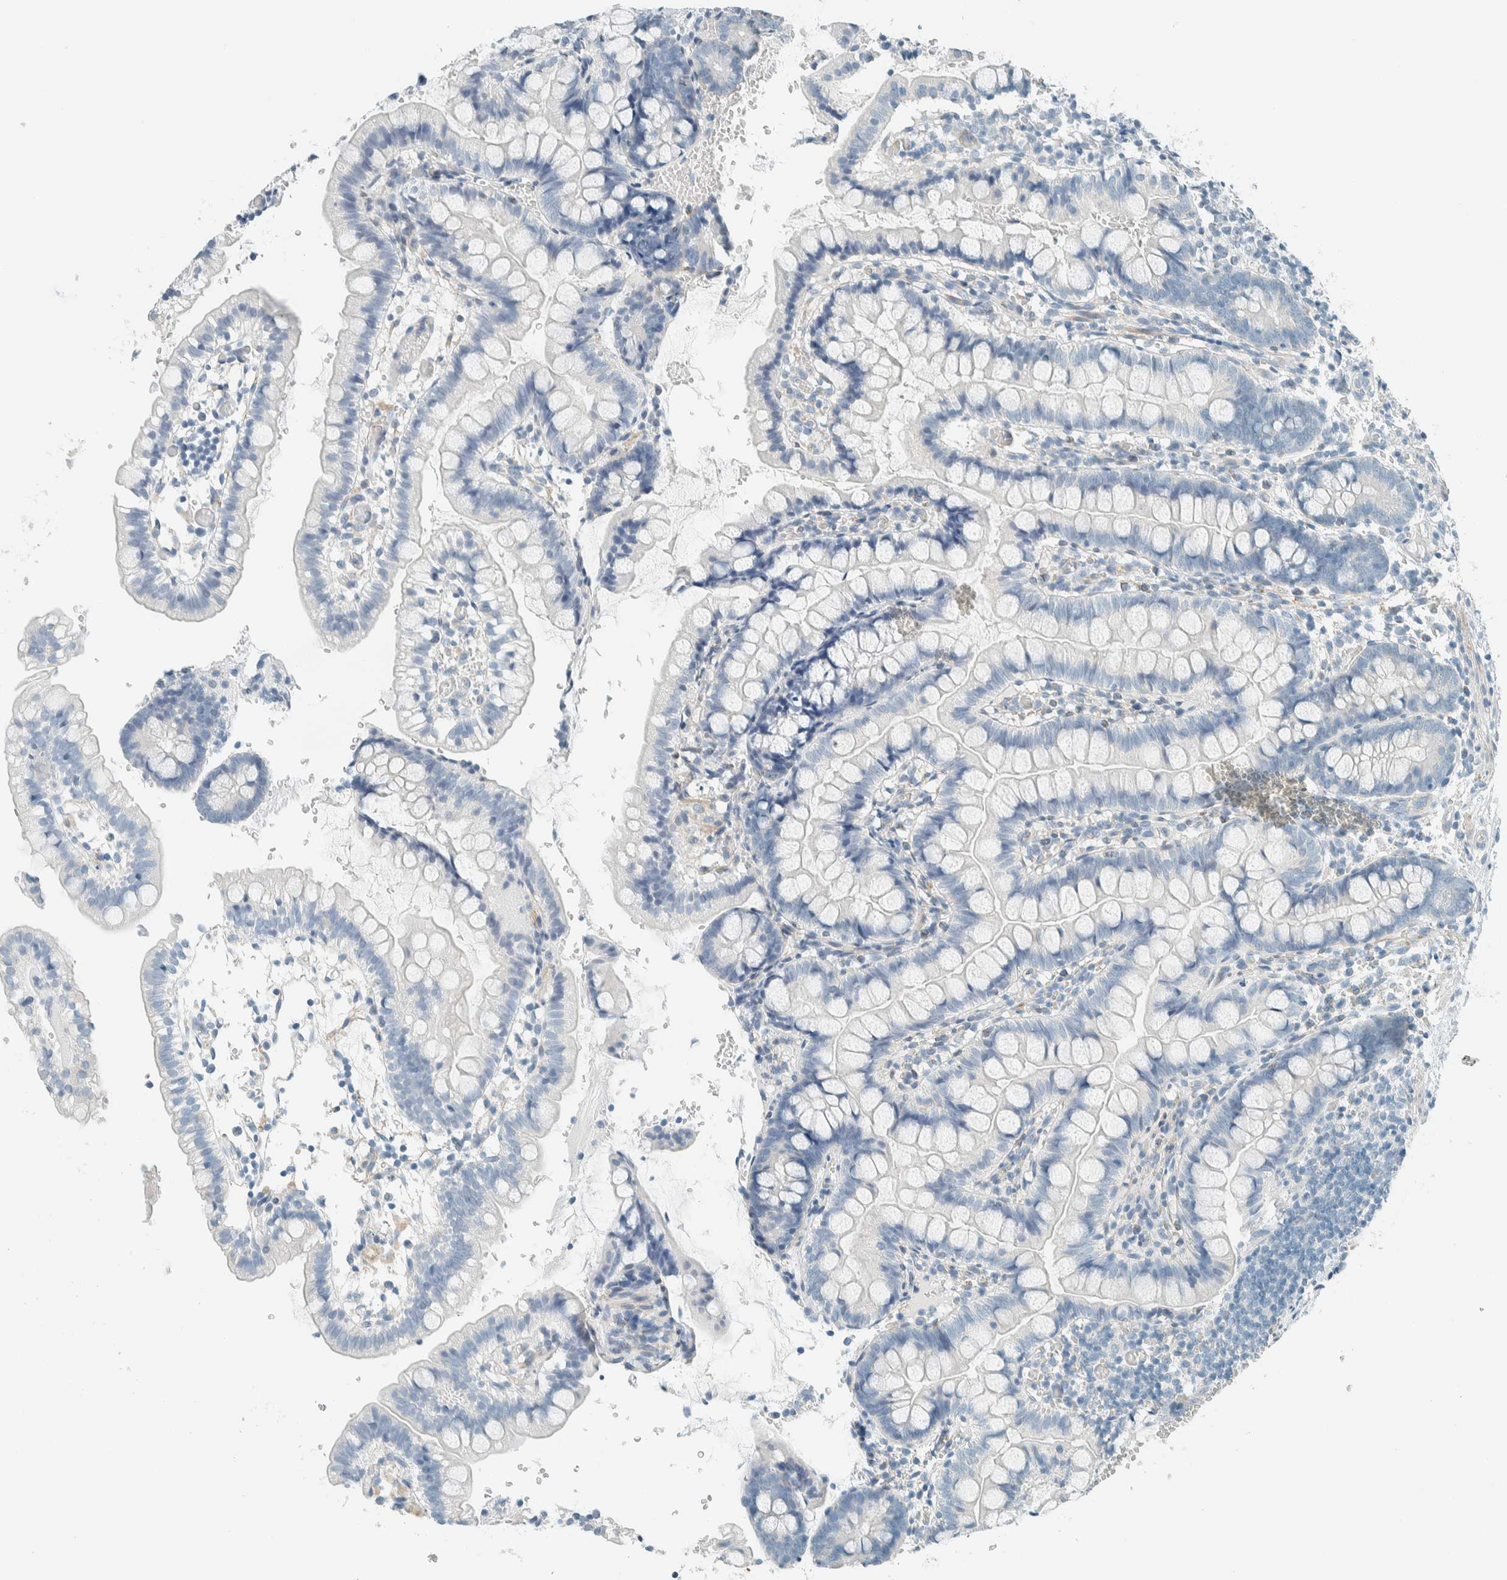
{"staining": {"intensity": "negative", "quantity": "none", "location": "none"}, "tissue": "small intestine", "cell_type": "Glandular cells", "image_type": "normal", "snomed": [{"axis": "morphology", "description": "Normal tissue, NOS"}, {"axis": "morphology", "description": "Developmental malformation"}, {"axis": "topography", "description": "Small intestine"}], "caption": "Immunohistochemistry of benign small intestine demonstrates no positivity in glandular cells. (Immunohistochemistry (ihc), brightfield microscopy, high magnification).", "gene": "SLFN12", "patient": {"sex": "male"}}